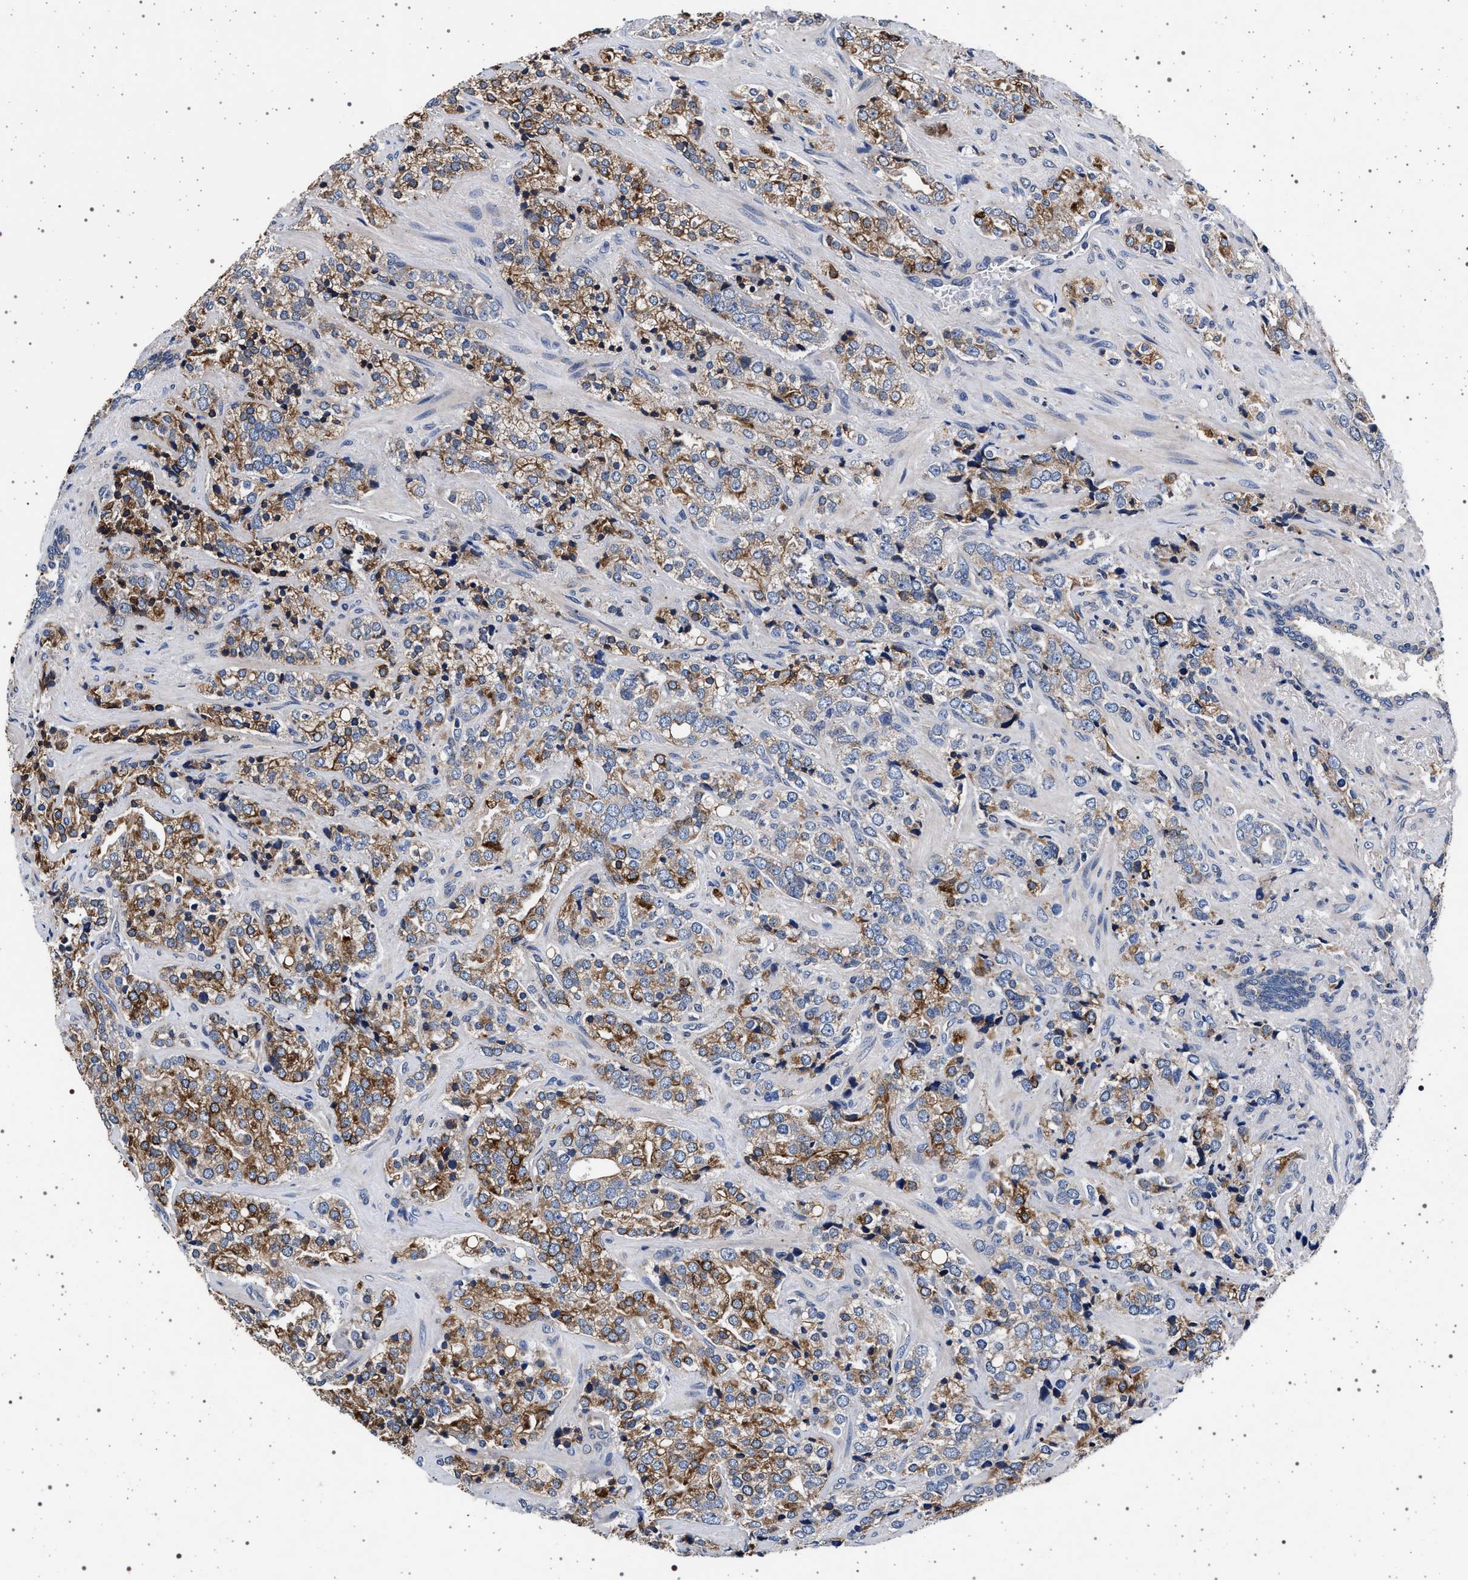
{"staining": {"intensity": "moderate", "quantity": ">75%", "location": "cytoplasmic/membranous"}, "tissue": "prostate cancer", "cell_type": "Tumor cells", "image_type": "cancer", "snomed": [{"axis": "morphology", "description": "Adenocarcinoma, High grade"}, {"axis": "topography", "description": "Prostate"}], "caption": "This image reveals immunohistochemistry (IHC) staining of prostate adenocarcinoma (high-grade), with medium moderate cytoplasmic/membranous positivity in approximately >75% of tumor cells.", "gene": "MAP3K2", "patient": {"sex": "male", "age": 71}}